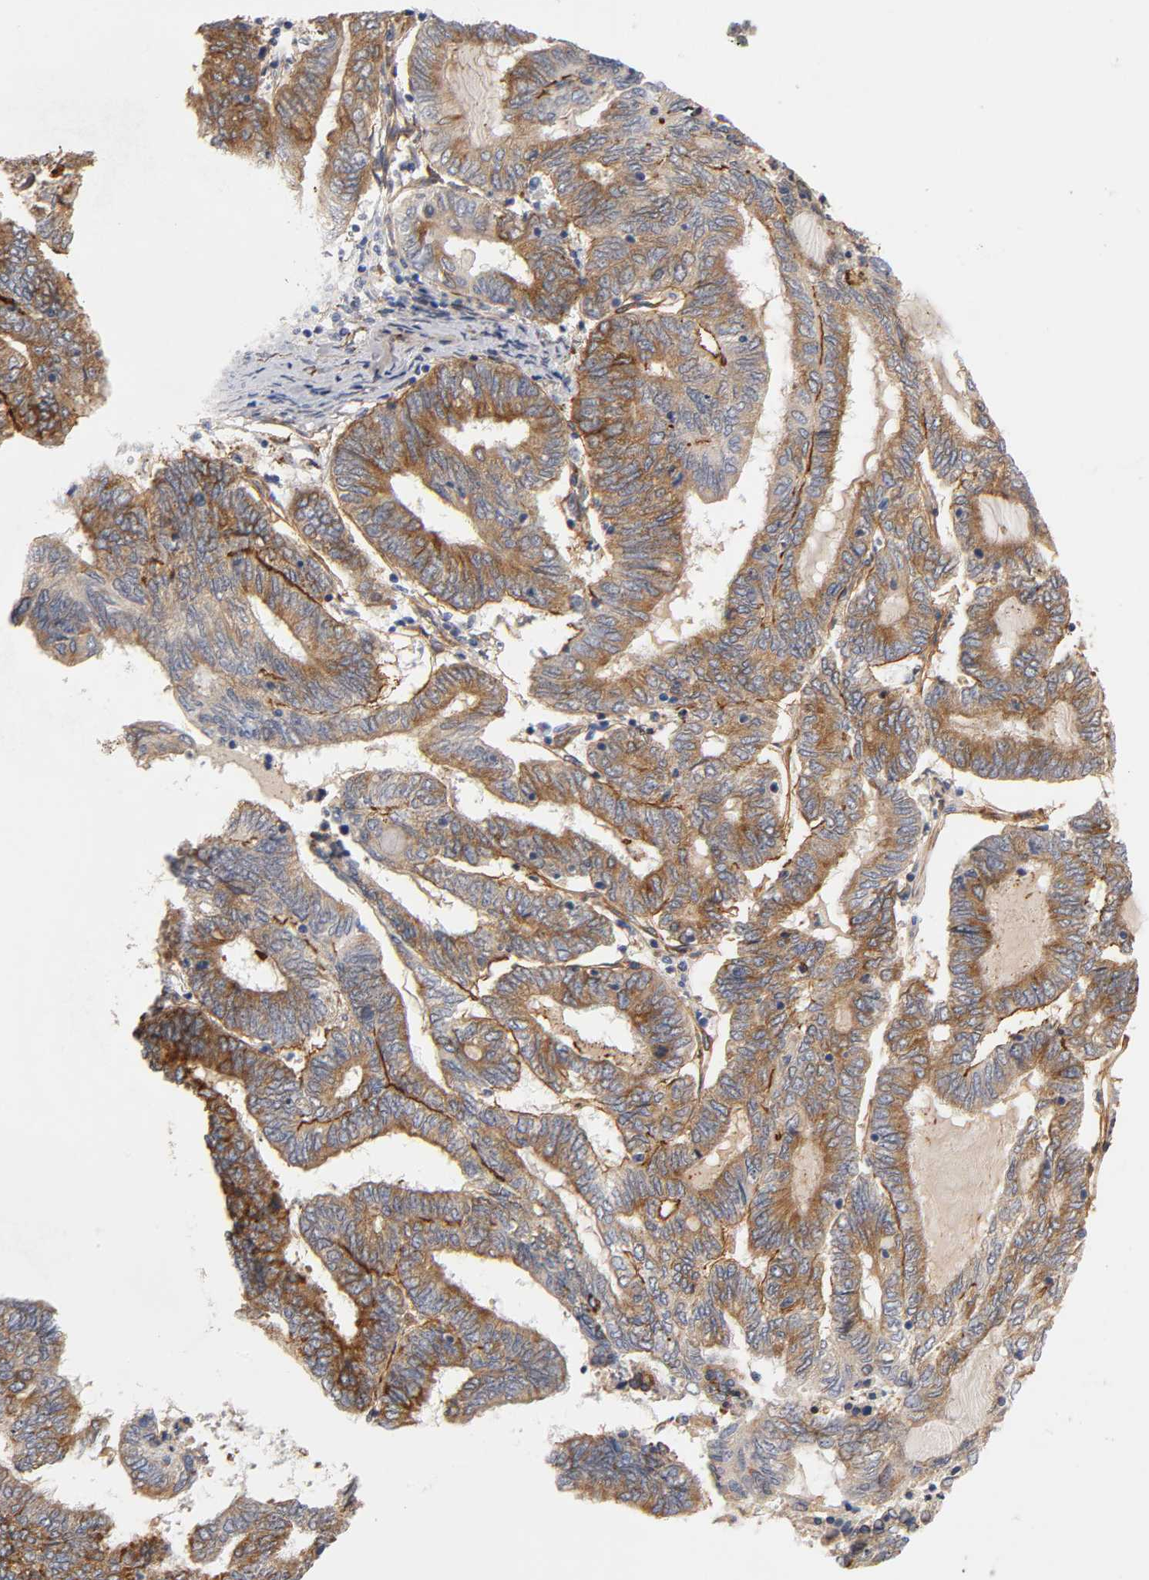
{"staining": {"intensity": "moderate", "quantity": ">75%", "location": "cytoplasmic/membranous"}, "tissue": "endometrial cancer", "cell_type": "Tumor cells", "image_type": "cancer", "snomed": [{"axis": "morphology", "description": "Adenocarcinoma, NOS"}, {"axis": "topography", "description": "Uterus"}, {"axis": "topography", "description": "Endometrium"}], "caption": "There is medium levels of moderate cytoplasmic/membranous positivity in tumor cells of endometrial adenocarcinoma, as demonstrated by immunohistochemical staining (brown color).", "gene": "LAMB1", "patient": {"sex": "female", "age": 70}}